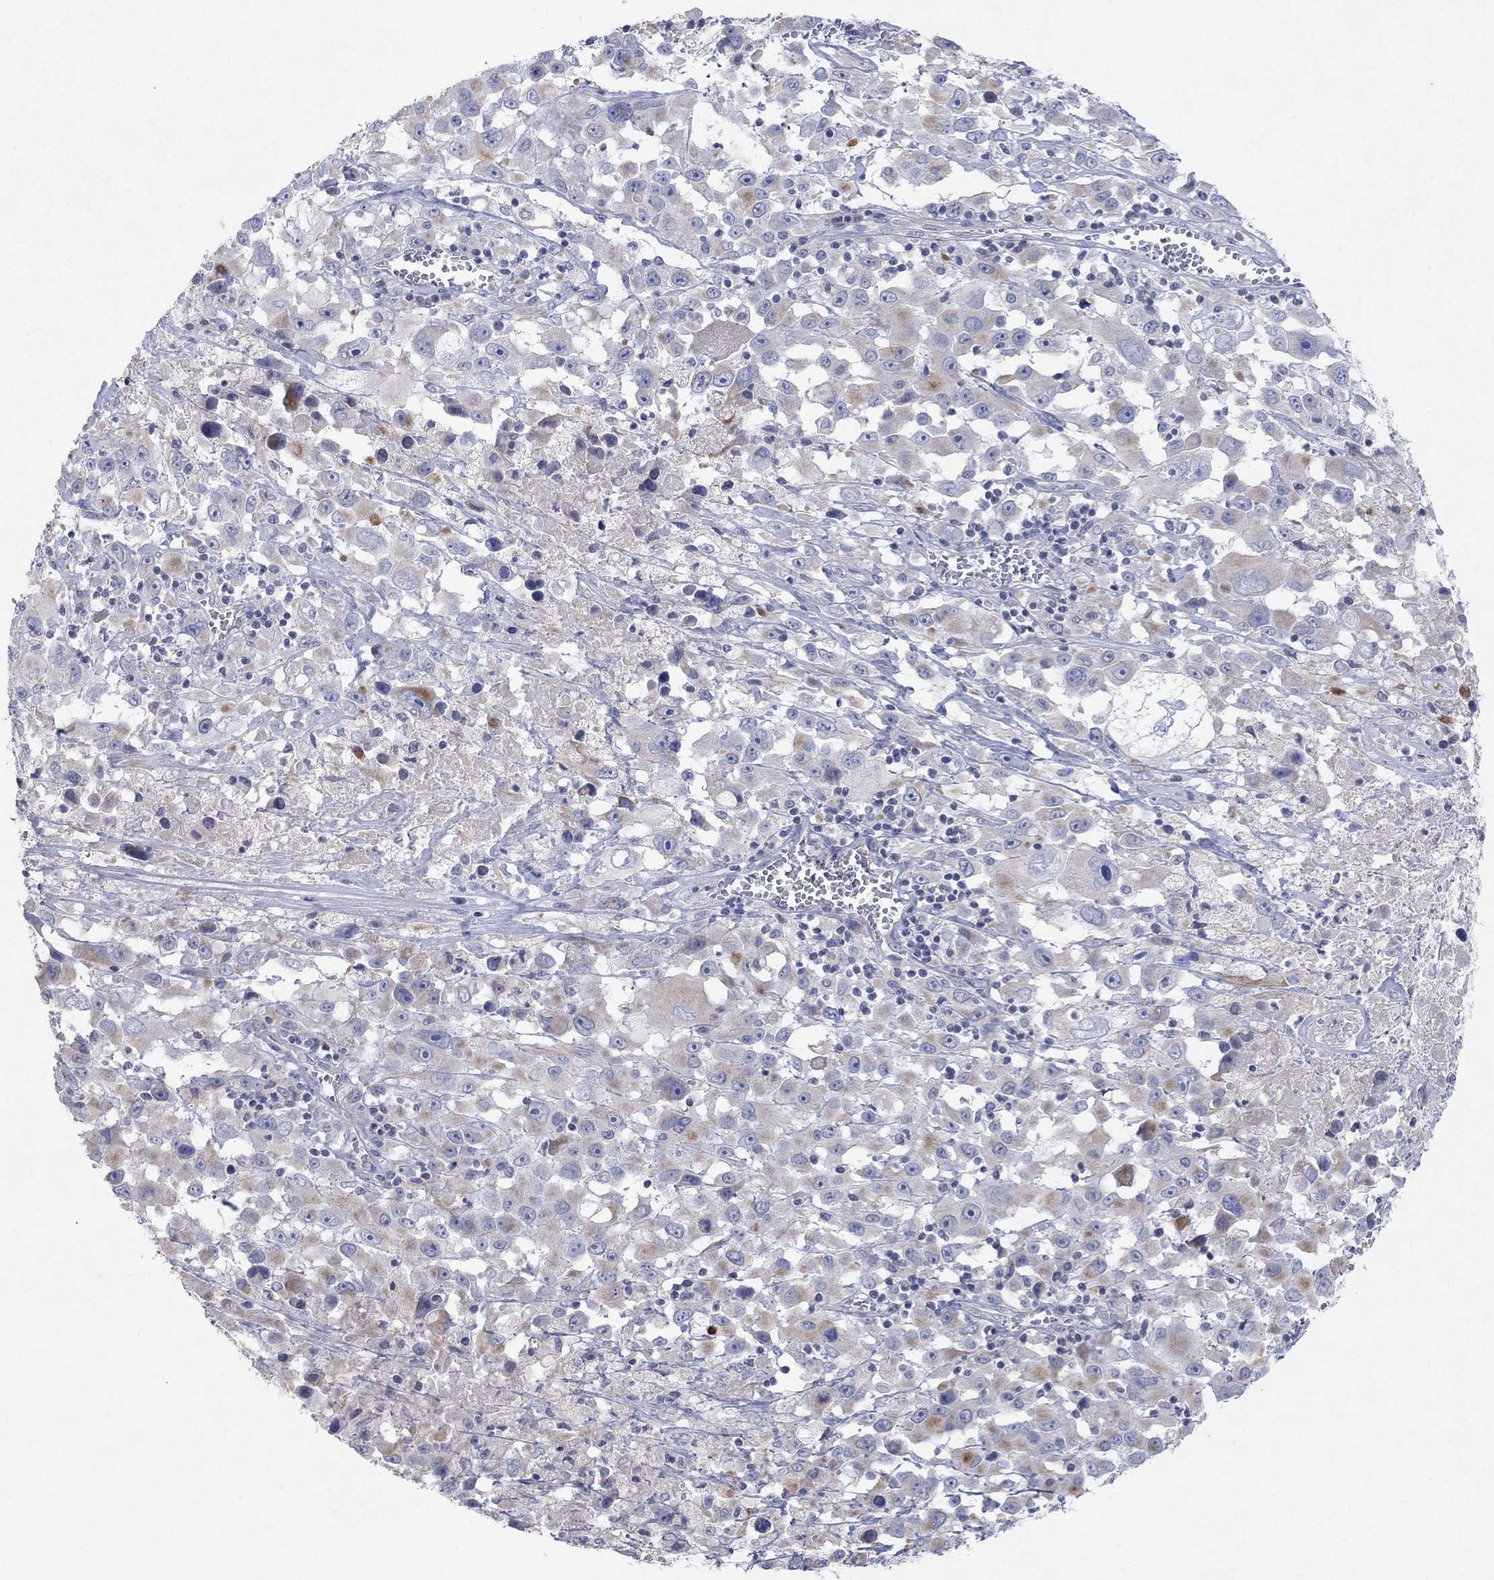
{"staining": {"intensity": "weak", "quantity": "25%-75%", "location": "cytoplasmic/membranous"}, "tissue": "melanoma", "cell_type": "Tumor cells", "image_type": "cancer", "snomed": [{"axis": "morphology", "description": "Malignant melanoma, Metastatic site"}, {"axis": "topography", "description": "Lymph node"}], "caption": "Human malignant melanoma (metastatic site) stained for a protein (brown) displays weak cytoplasmic/membranous positive staining in about 25%-75% of tumor cells.", "gene": "KRT40", "patient": {"sex": "male", "age": 50}}